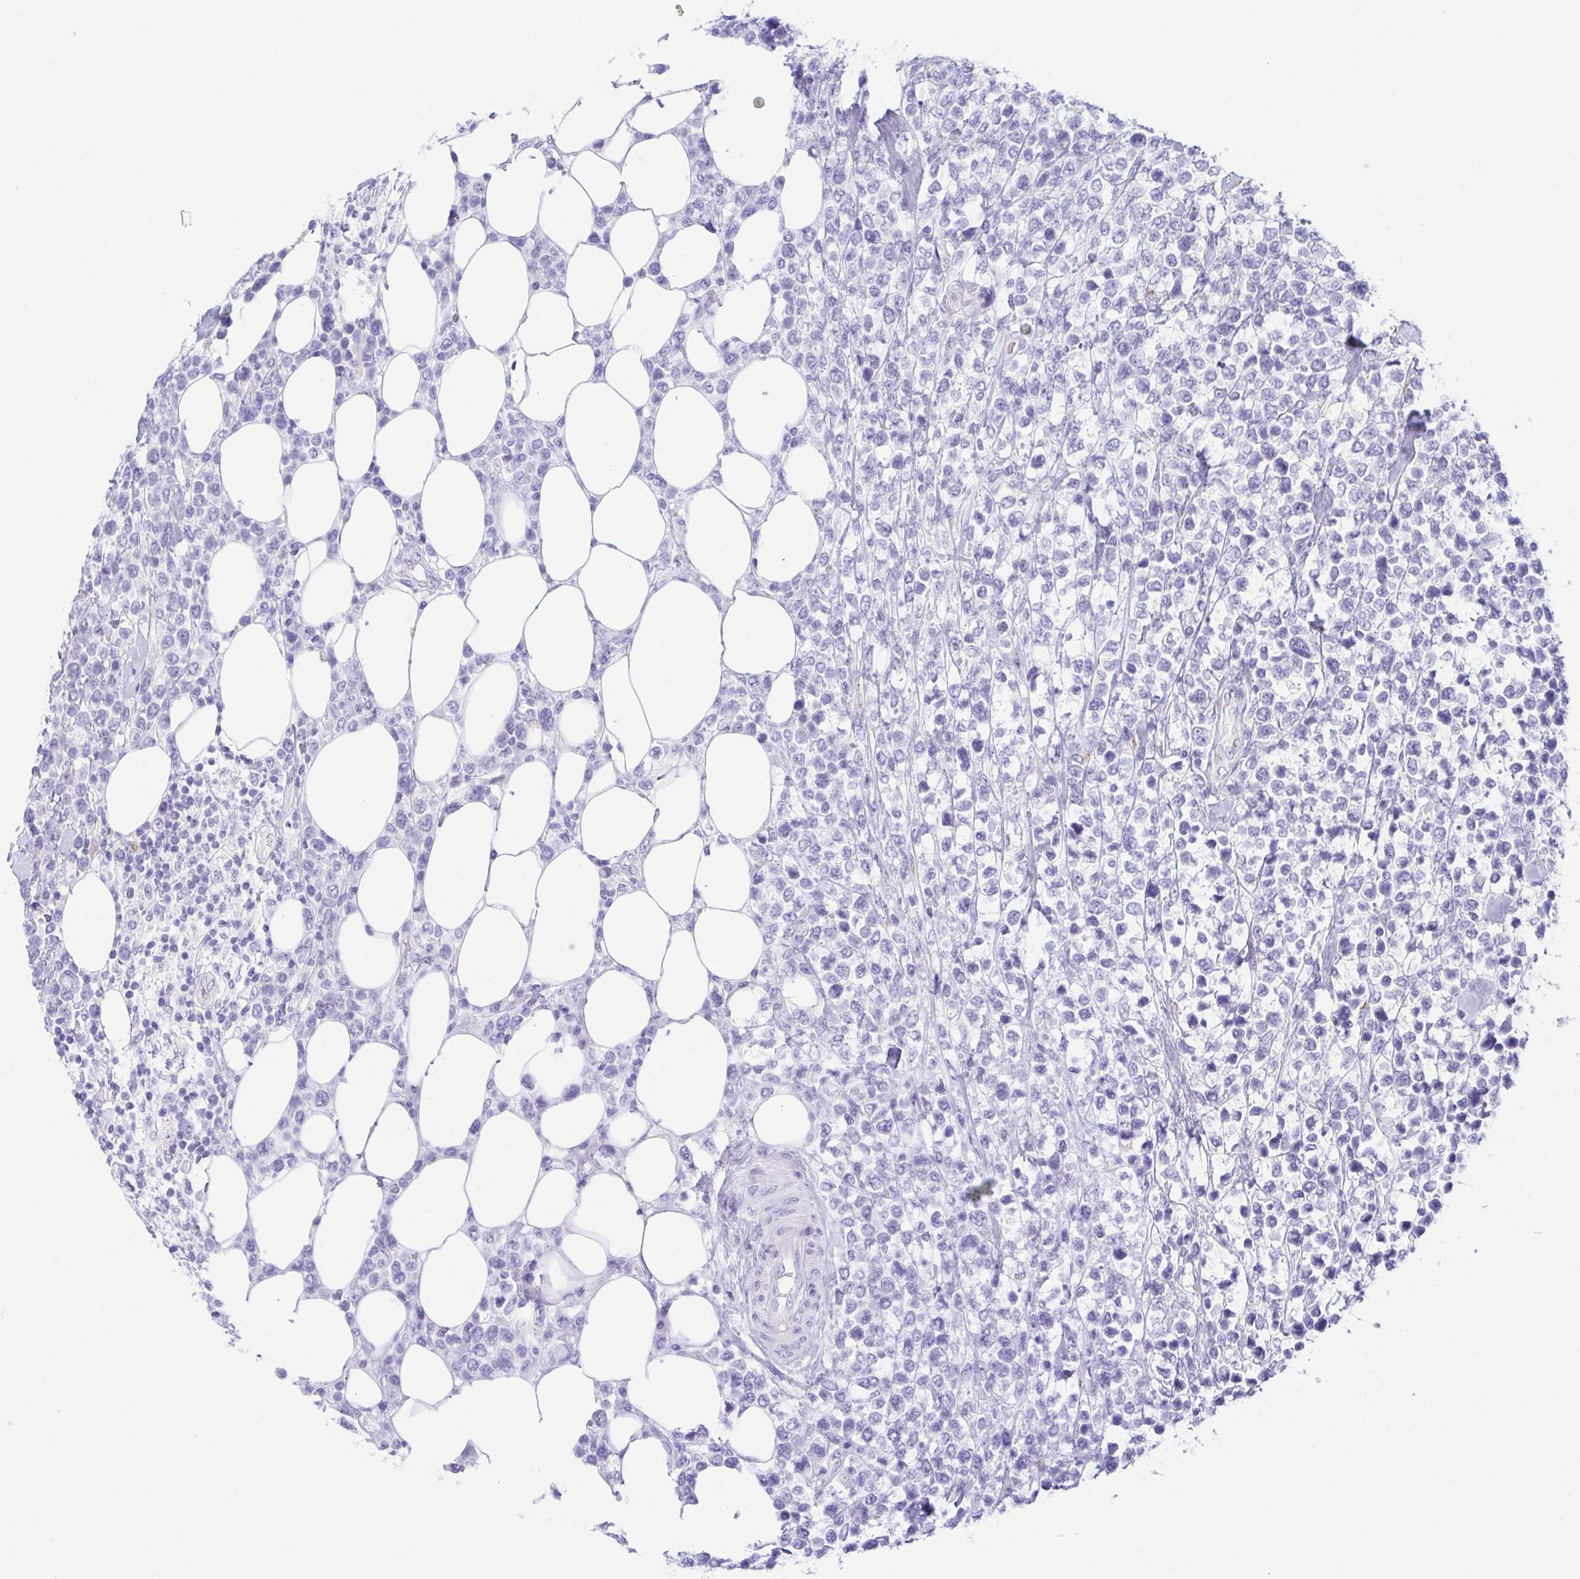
{"staining": {"intensity": "negative", "quantity": "none", "location": "none"}, "tissue": "lymphoma", "cell_type": "Tumor cells", "image_type": "cancer", "snomed": [{"axis": "morphology", "description": "Malignant lymphoma, non-Hodgkin's type, High grade"}, {"axis": "topography", "description": "Soft tissue"}], "caption": "High magnification brightfield microscopy of lymphoma stained with DAB (brown) and counterstained with hematoxylin (blue): tumor cells show no significant expression.", "gene": "LDLRAD1", "patient": {"sex": "female", "age": 56}}